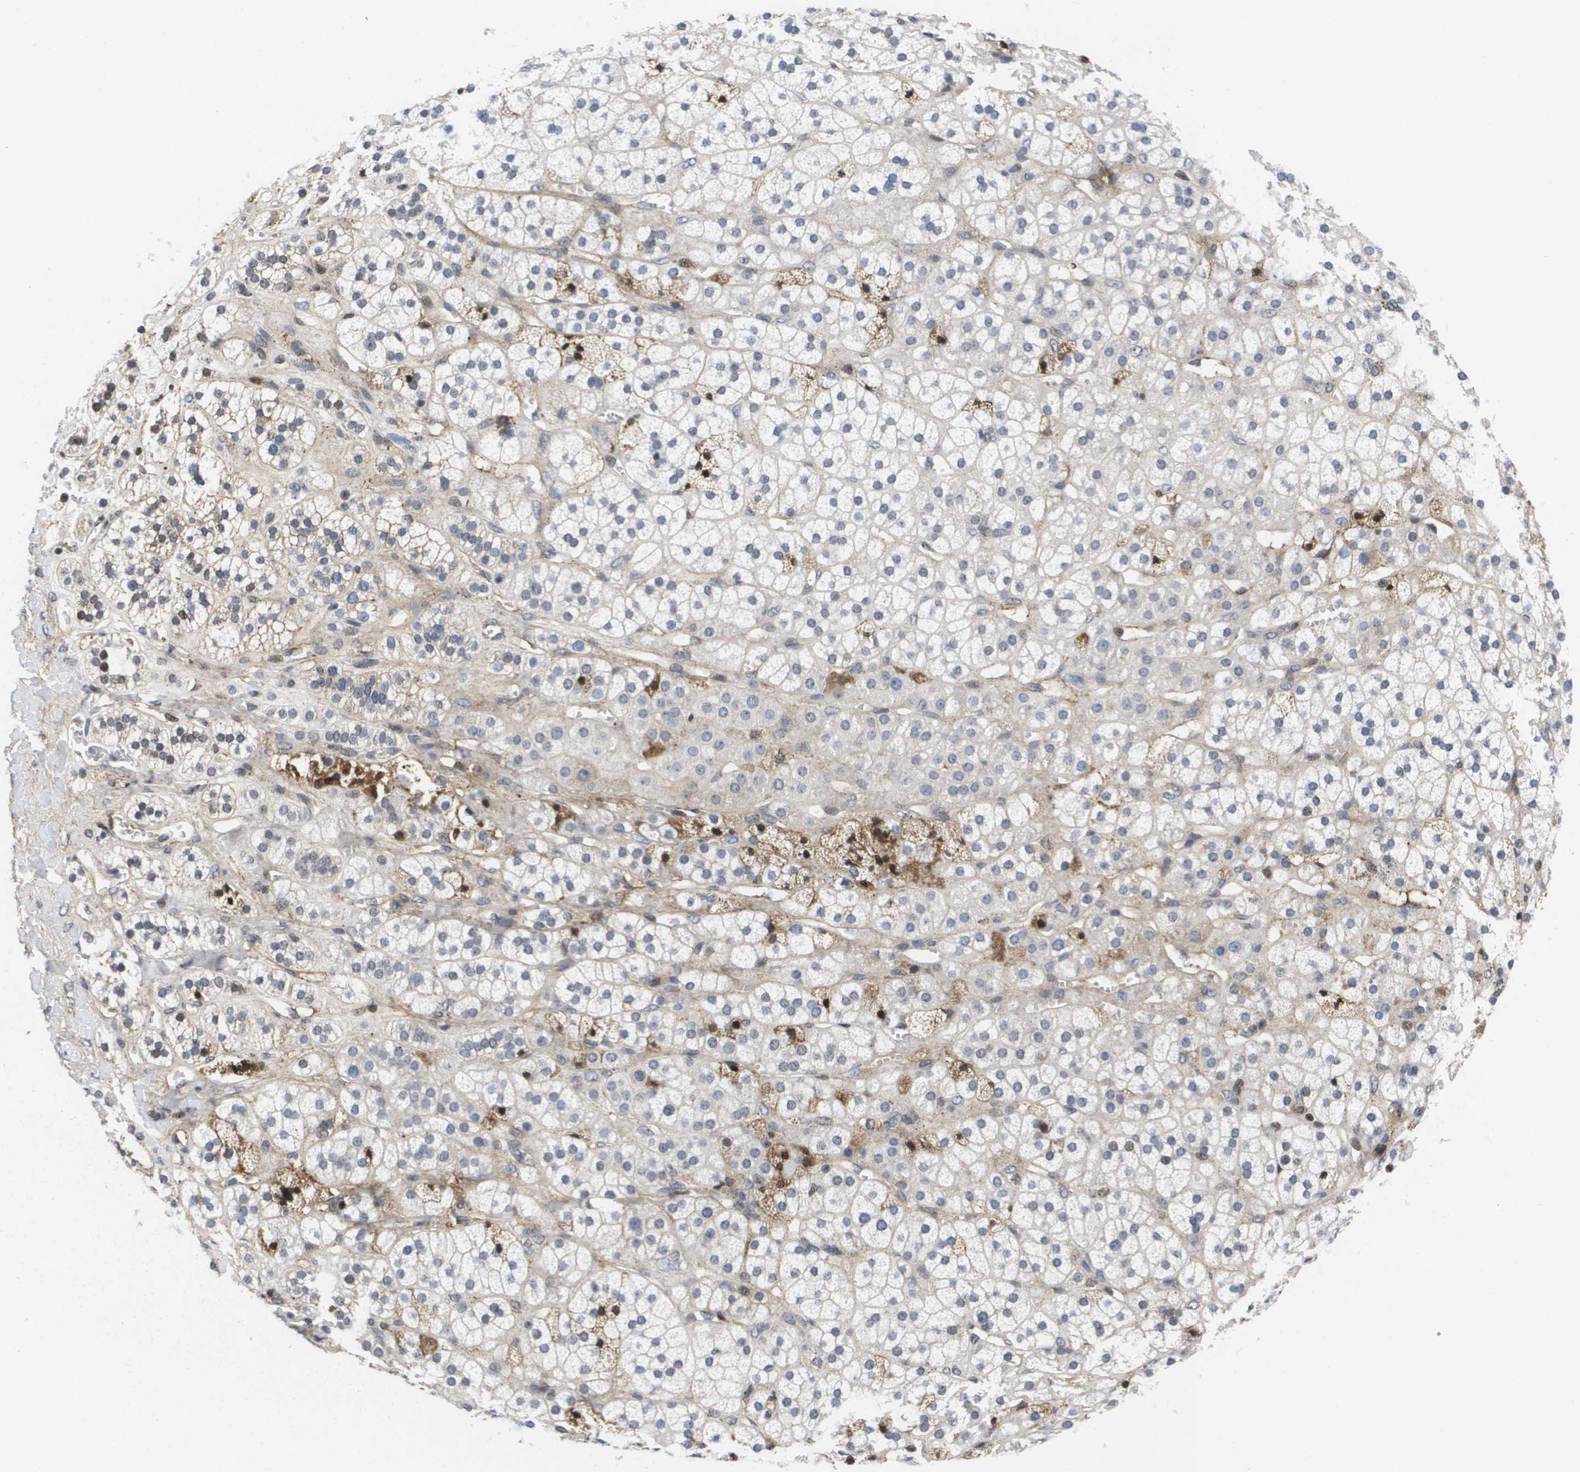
{"staining": {"intensity": "weak", "quantity": "25%-75%", "location": "cytoplasmic/membranous"}, "tissue": "adrenal gland", "cell_type": "Glandular cells", "image_type": "normal", "snomed": [{"axis": "morphology", "description": "Normal tissue, NOS"}, {"axis": "topography", "description": "Adrenal gland"}], "caption": "Weak cytoplasmic/membranous expression for a protein is seen in approximately 25%-75% of glandular cells of normal adrenal gland using immunohistochemistry (IHC).", "gene": "SERPINC1", "patient": {"sex": "male", "age": 56}}